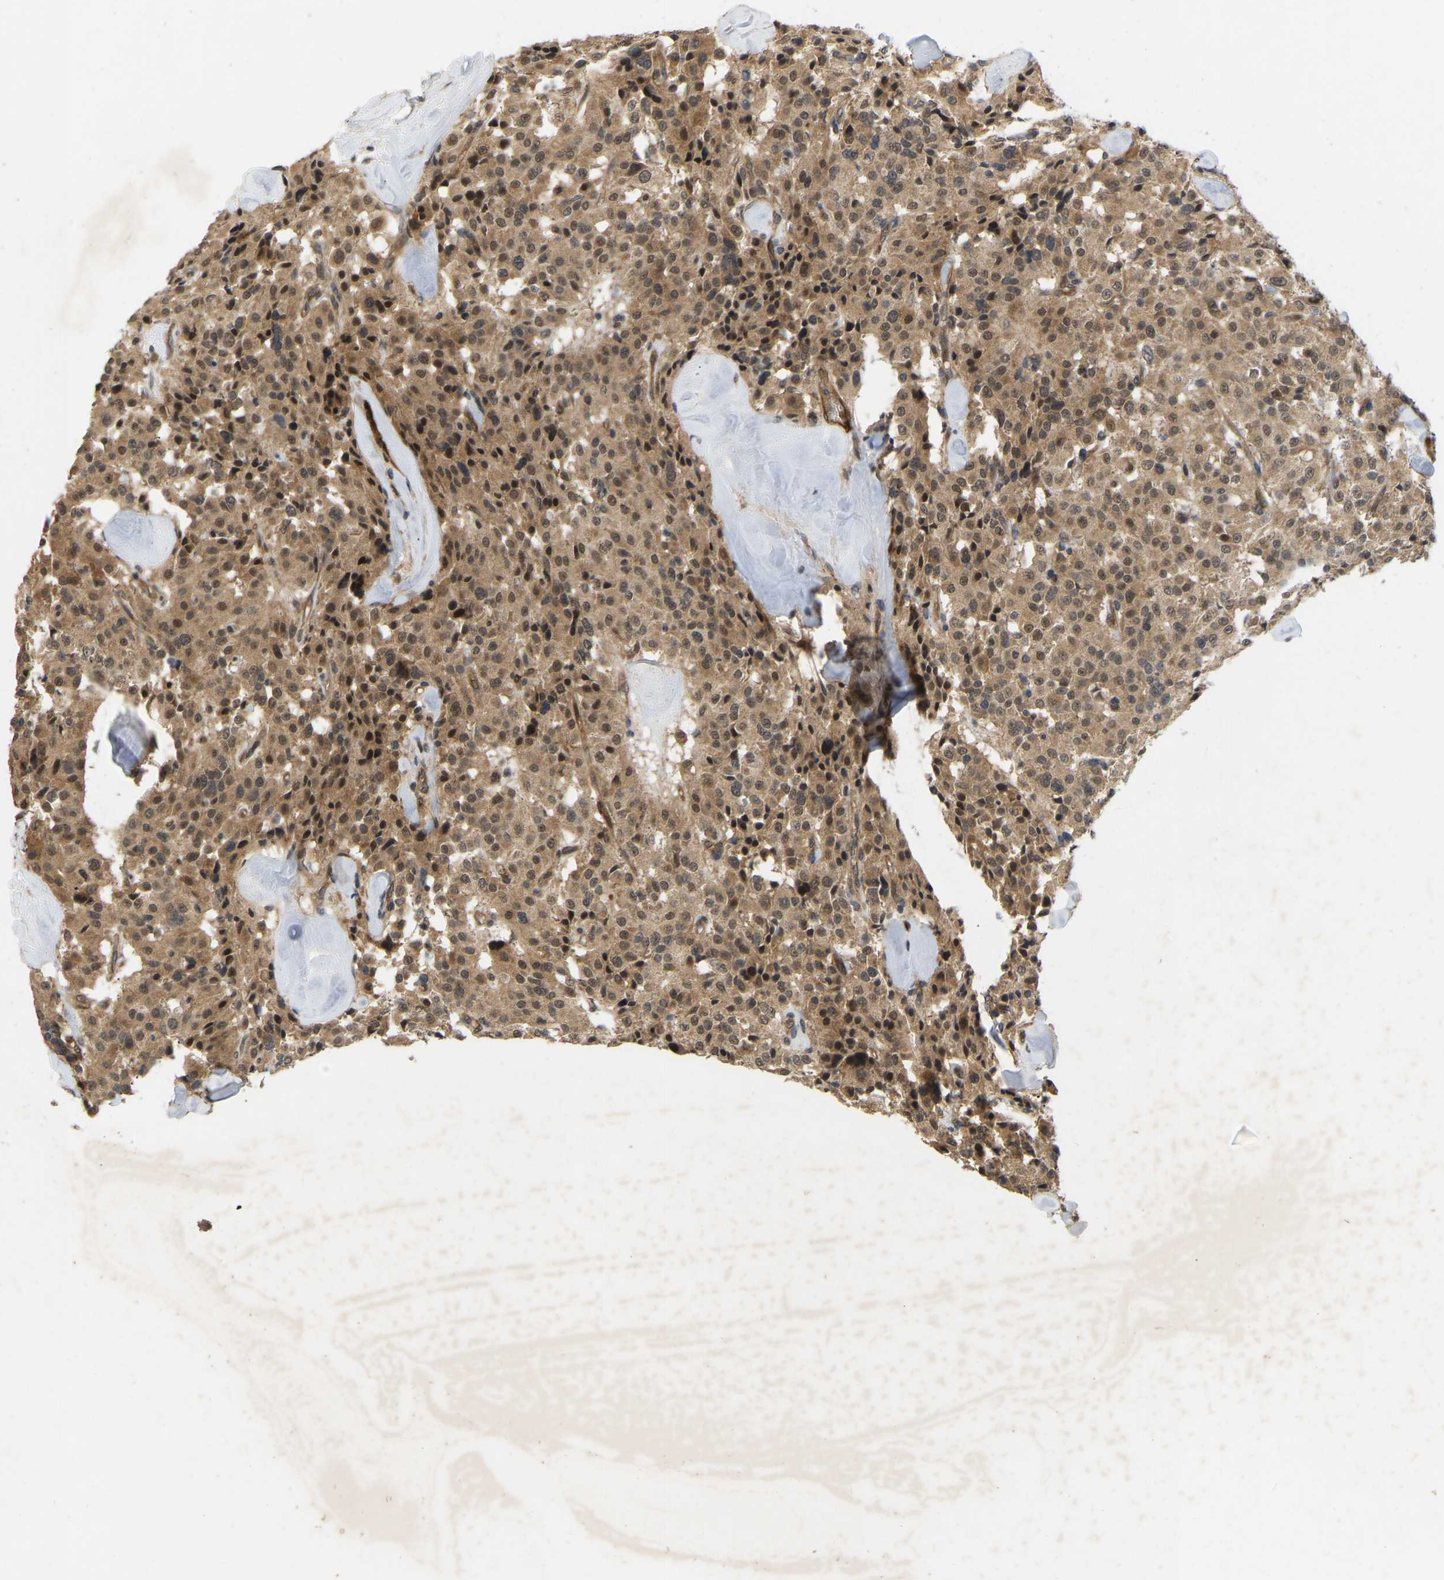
{"staining": {"intensity": "moderate", "quantity": ">75%", "location": "cytoplasmic/membranous,nuclear"}, "tissue": "carcinoid", "cell_type": "Tumor cells", "image_type": "cancer", "snomed": [{"axis": "morphology", "description": "Carcinoid, malignant, NOS"}, {"axis": "topography", "description": "Lung"}], "caption": "Immunohistochemical staining of human carcinoid displays moderate cytoplasmic/membranous and nuclear protein positivity in approximately >75% of tumor cells. The protein of interest is stained brown, and the nuclei are stained in blue (DAB (3,3'-diaminobenzidine) IHC with brightfield microscopy, high magnification).", "gene": "LIMK2", "patient": {"sex": "male", "age": 30}}